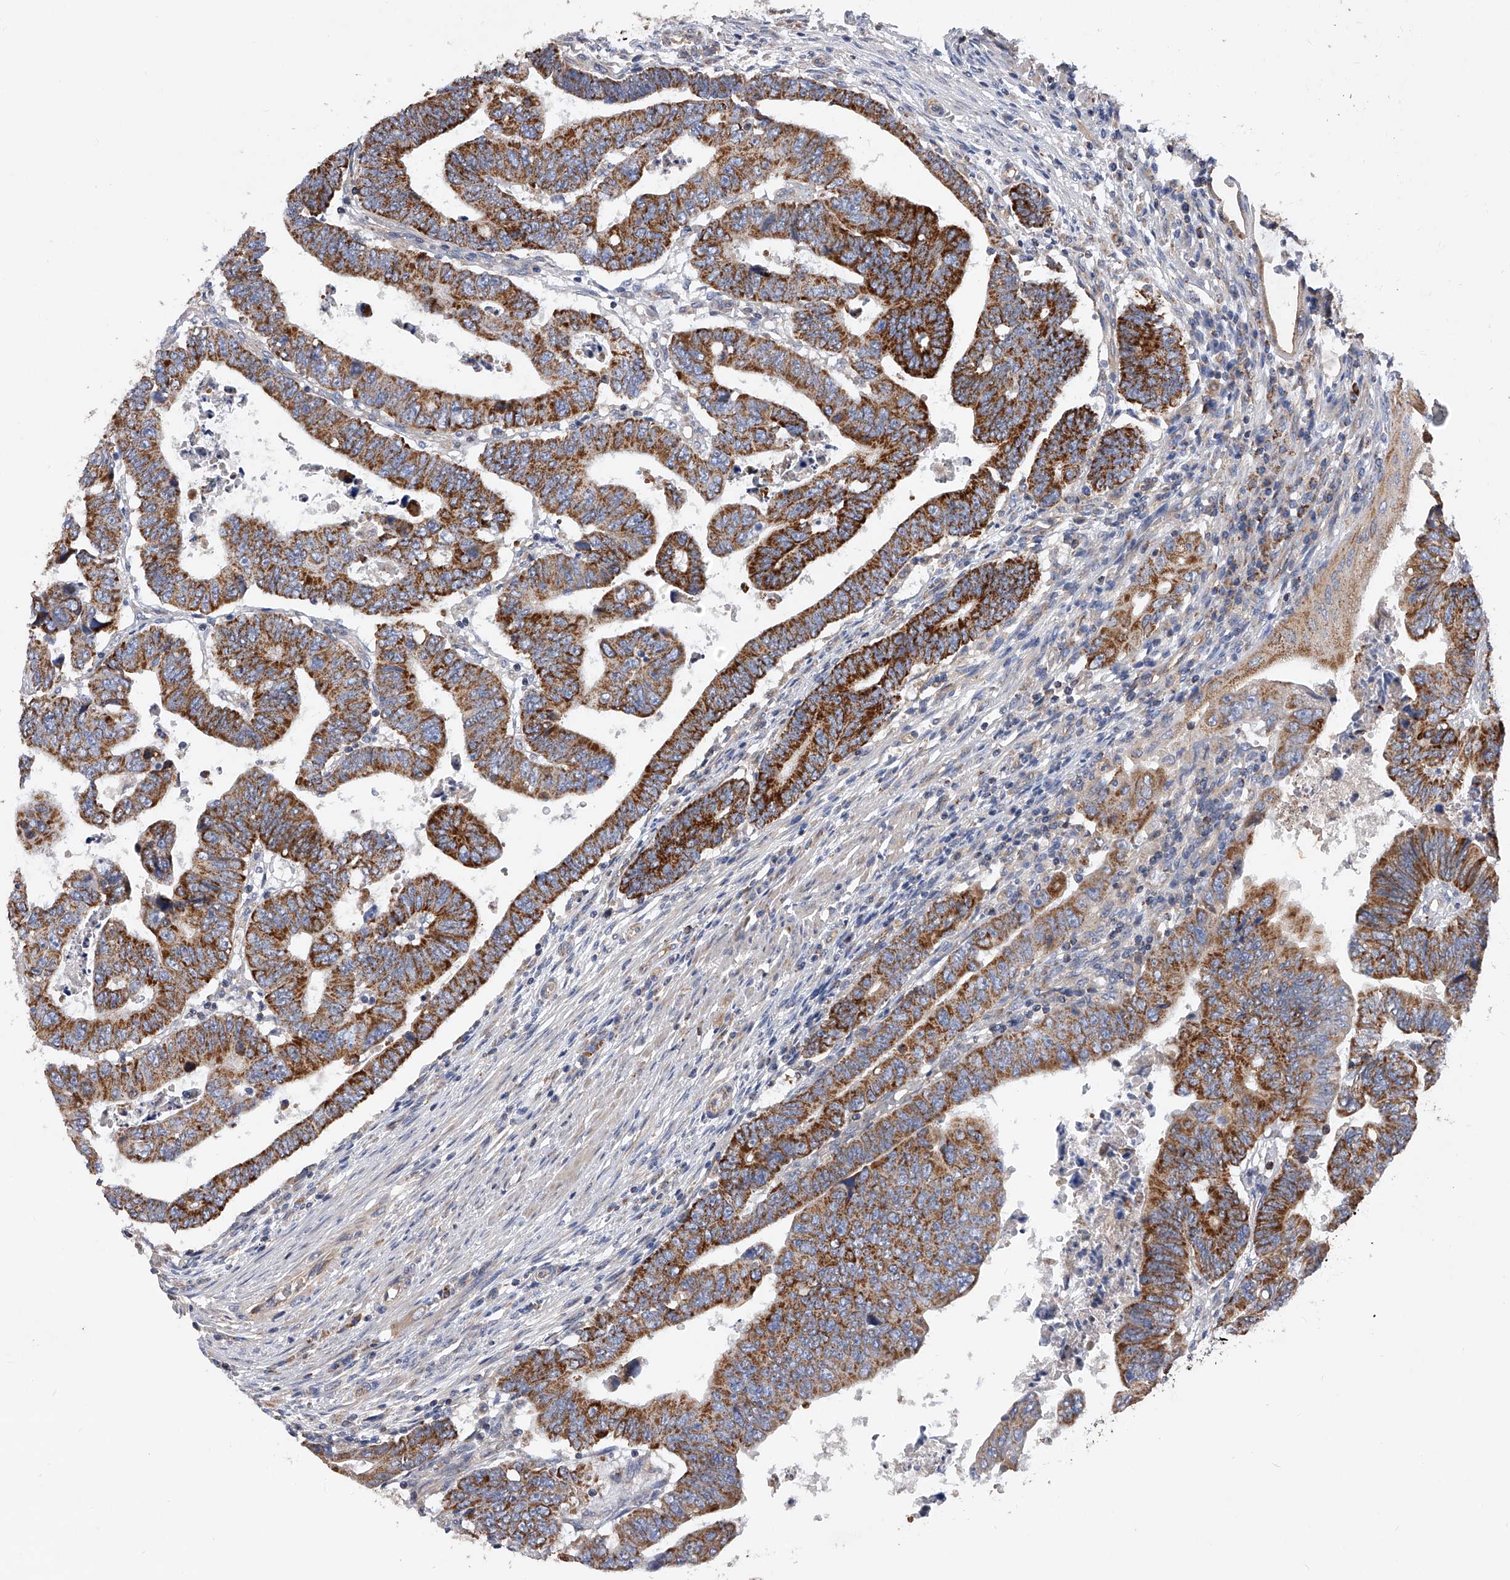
{"staining": {"intensity": "strong", "quantity": ">75%", "location": "cytoplasmic/membranous"}, "tissue": "colorectal cancer", "cell_type": "Tumor cells", "image_type": "cancer", "snomed": [{"axis": "morphology", "description": "Normal tissue, NOS"}, {"axis": "morphology", "description": "Adenocarcinoma, NOS"}, {"axis": "topography", "description": "Rectum"}], "caption": "IHC micrograph of neoplastic tissue: human adenocarcinoma (colorectal) stained using IHC displays high levels of strong protein expression localized specifically in the cytoplasmic/membranous of tumor cells, appearing as a cytoplasmic/membranous brown color.", "gene": "PDSS2", "patient": {"sex": "female", "age": 65}}